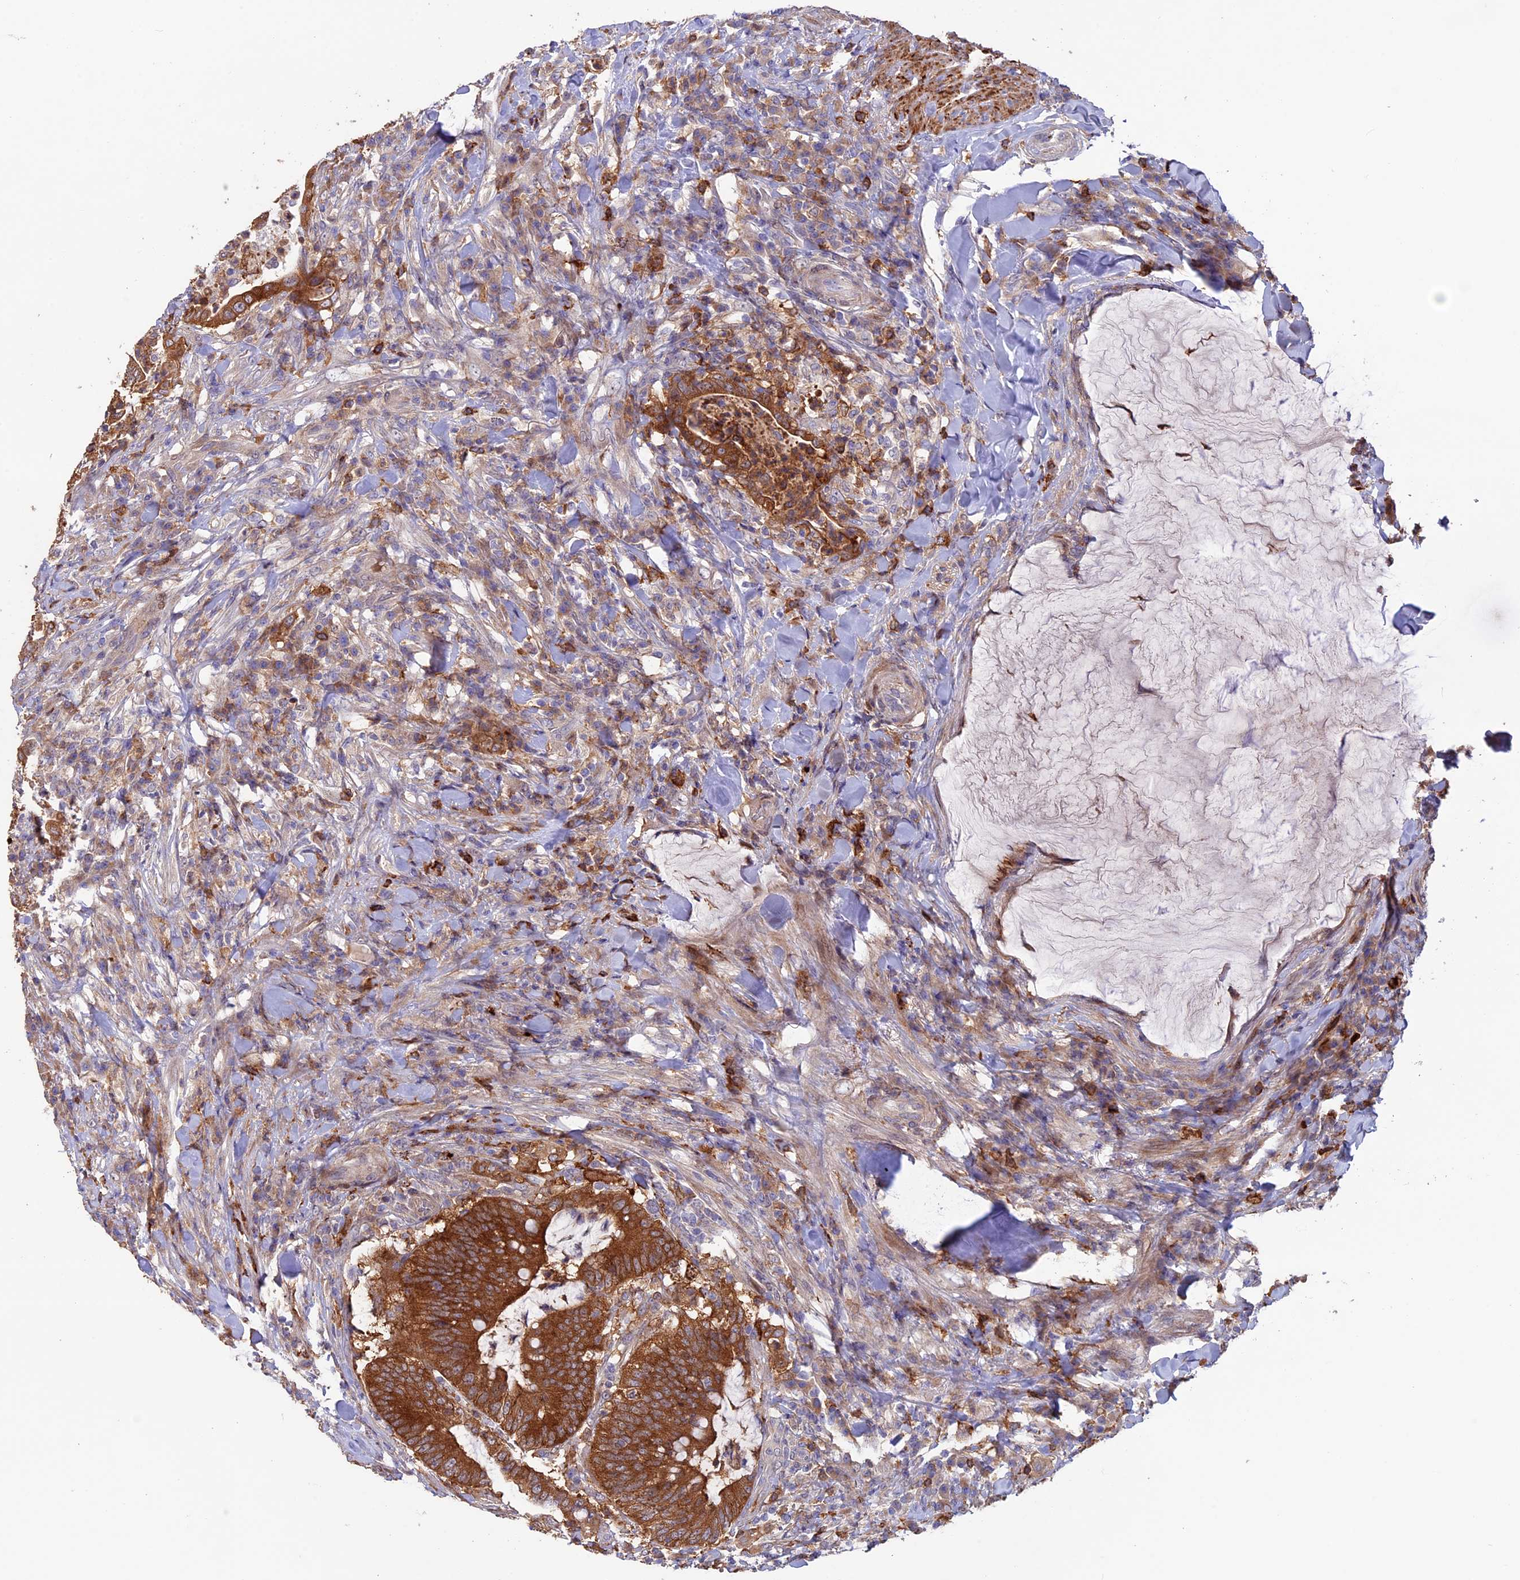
{"staining": {"intensity": "strong", "quantity": ">75%", "location": "cytoplasmic/membranous"}, "tissue": "colorectal cancer", "cell_type": "Tumor cells", "image_type": "cancer", "snomed": [{"axis": "morphology", "description": "Adenocarcinoma, NOS"}, {"axis": "topography", "description": "Colon"}], "caption": "A brown stain labels strong cytoplasmic/membranous staining of a protein in colorectal cancer tumor cells. (DAB (3,3'-diaminobenzidine) IHC, brown staining for protein, blue staining for nuclei).", "gene": "FERMT1", "patient": {"sex": "female", "age": 66}}